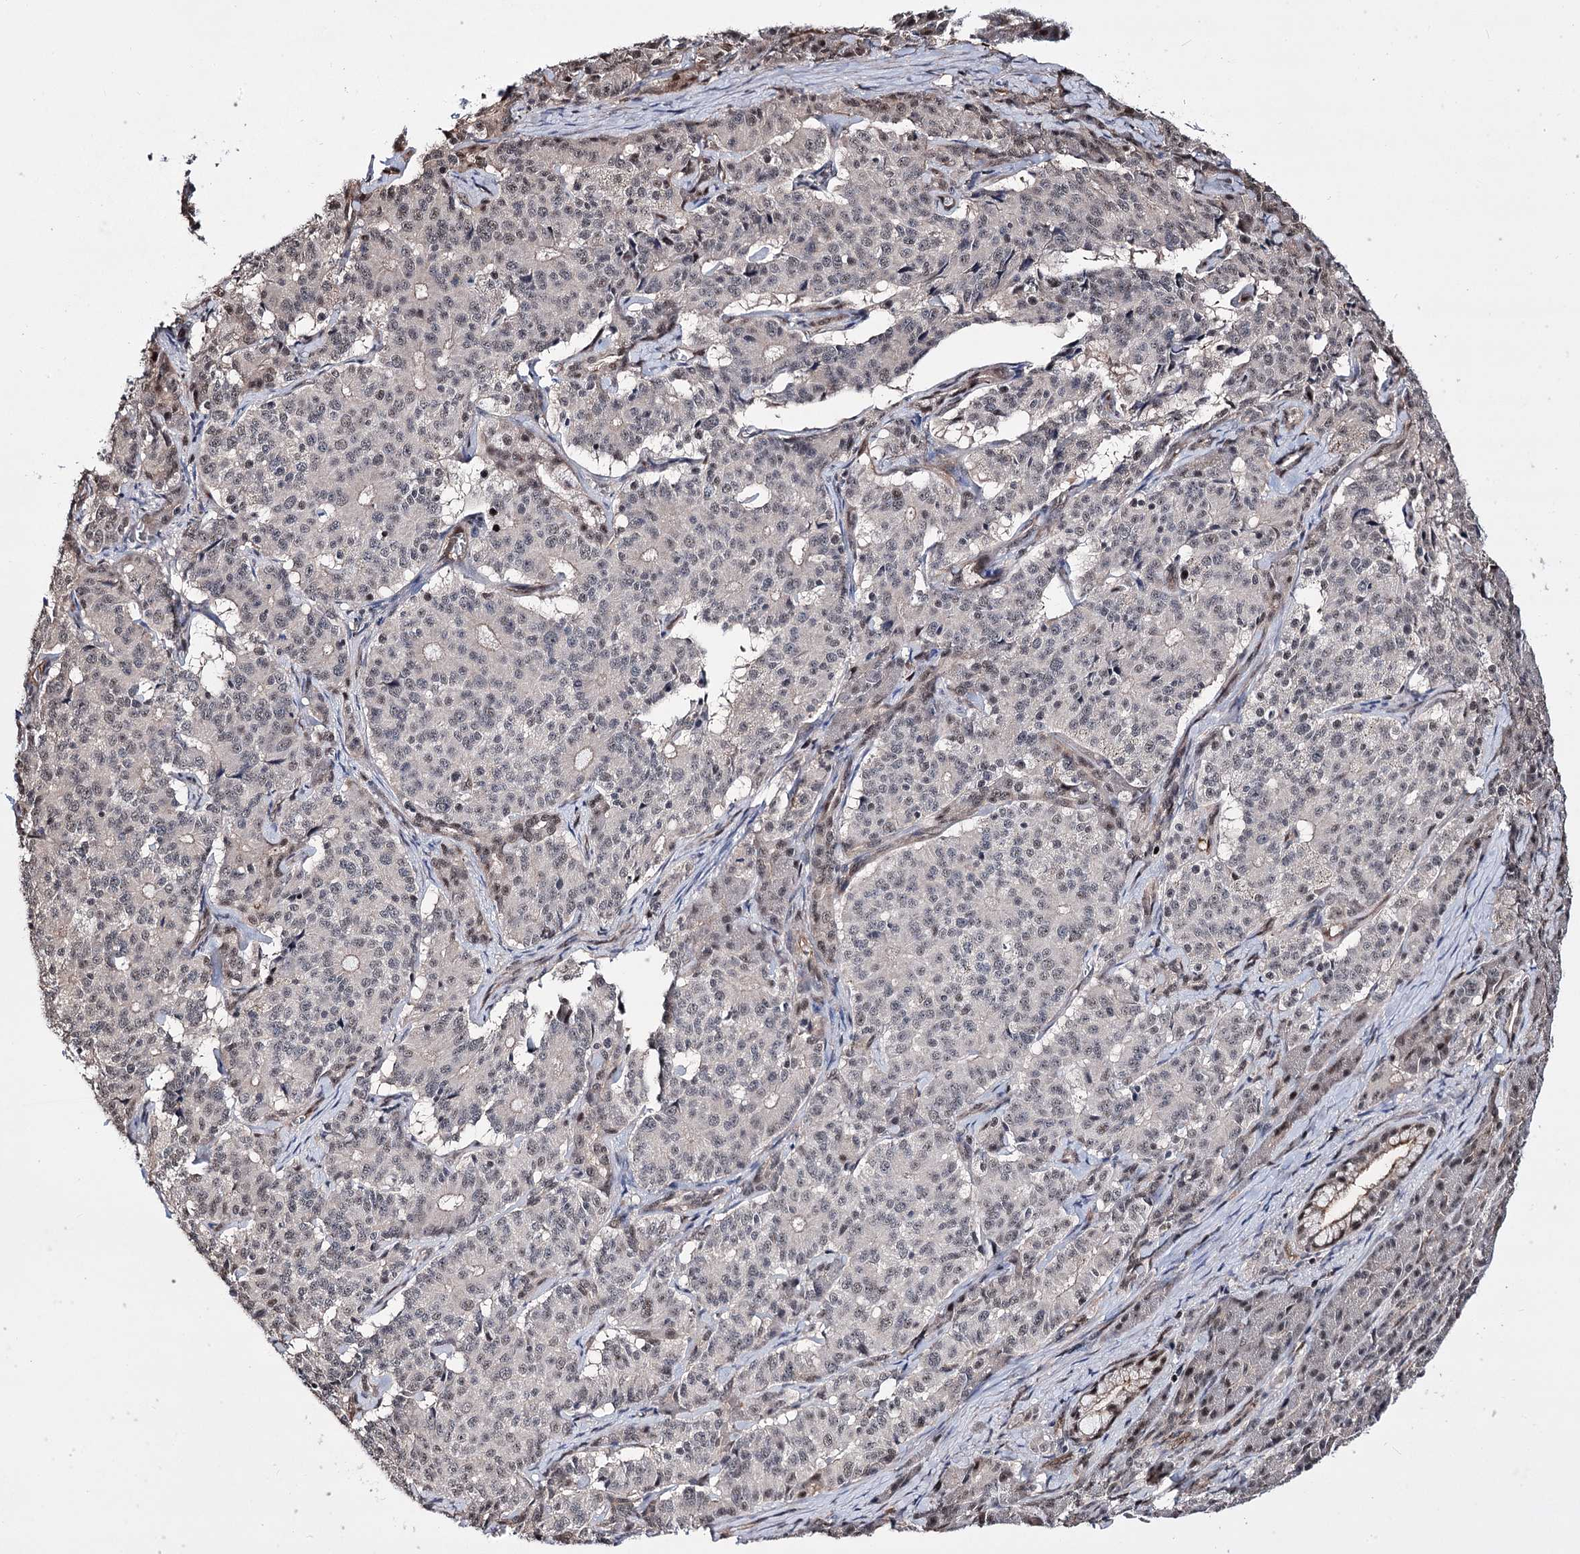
{"staining": {"intensity": "negative", "quantity": "none", "location": "none"}, "tissue": "pancreatic cancer", "cell_type": "Tumor cells", "image_type": "cancer", "snomed": [{"axis": "morphology", "description": "Adenocarcinoma, NOS"}, {"axis": "topography", "description": "Pancreas"}], "caption": "Tumor cells show no significant expression in pancreatic cancer.", "gene": "CHMP7", "patient": {"sex": "female", "age": 74}}